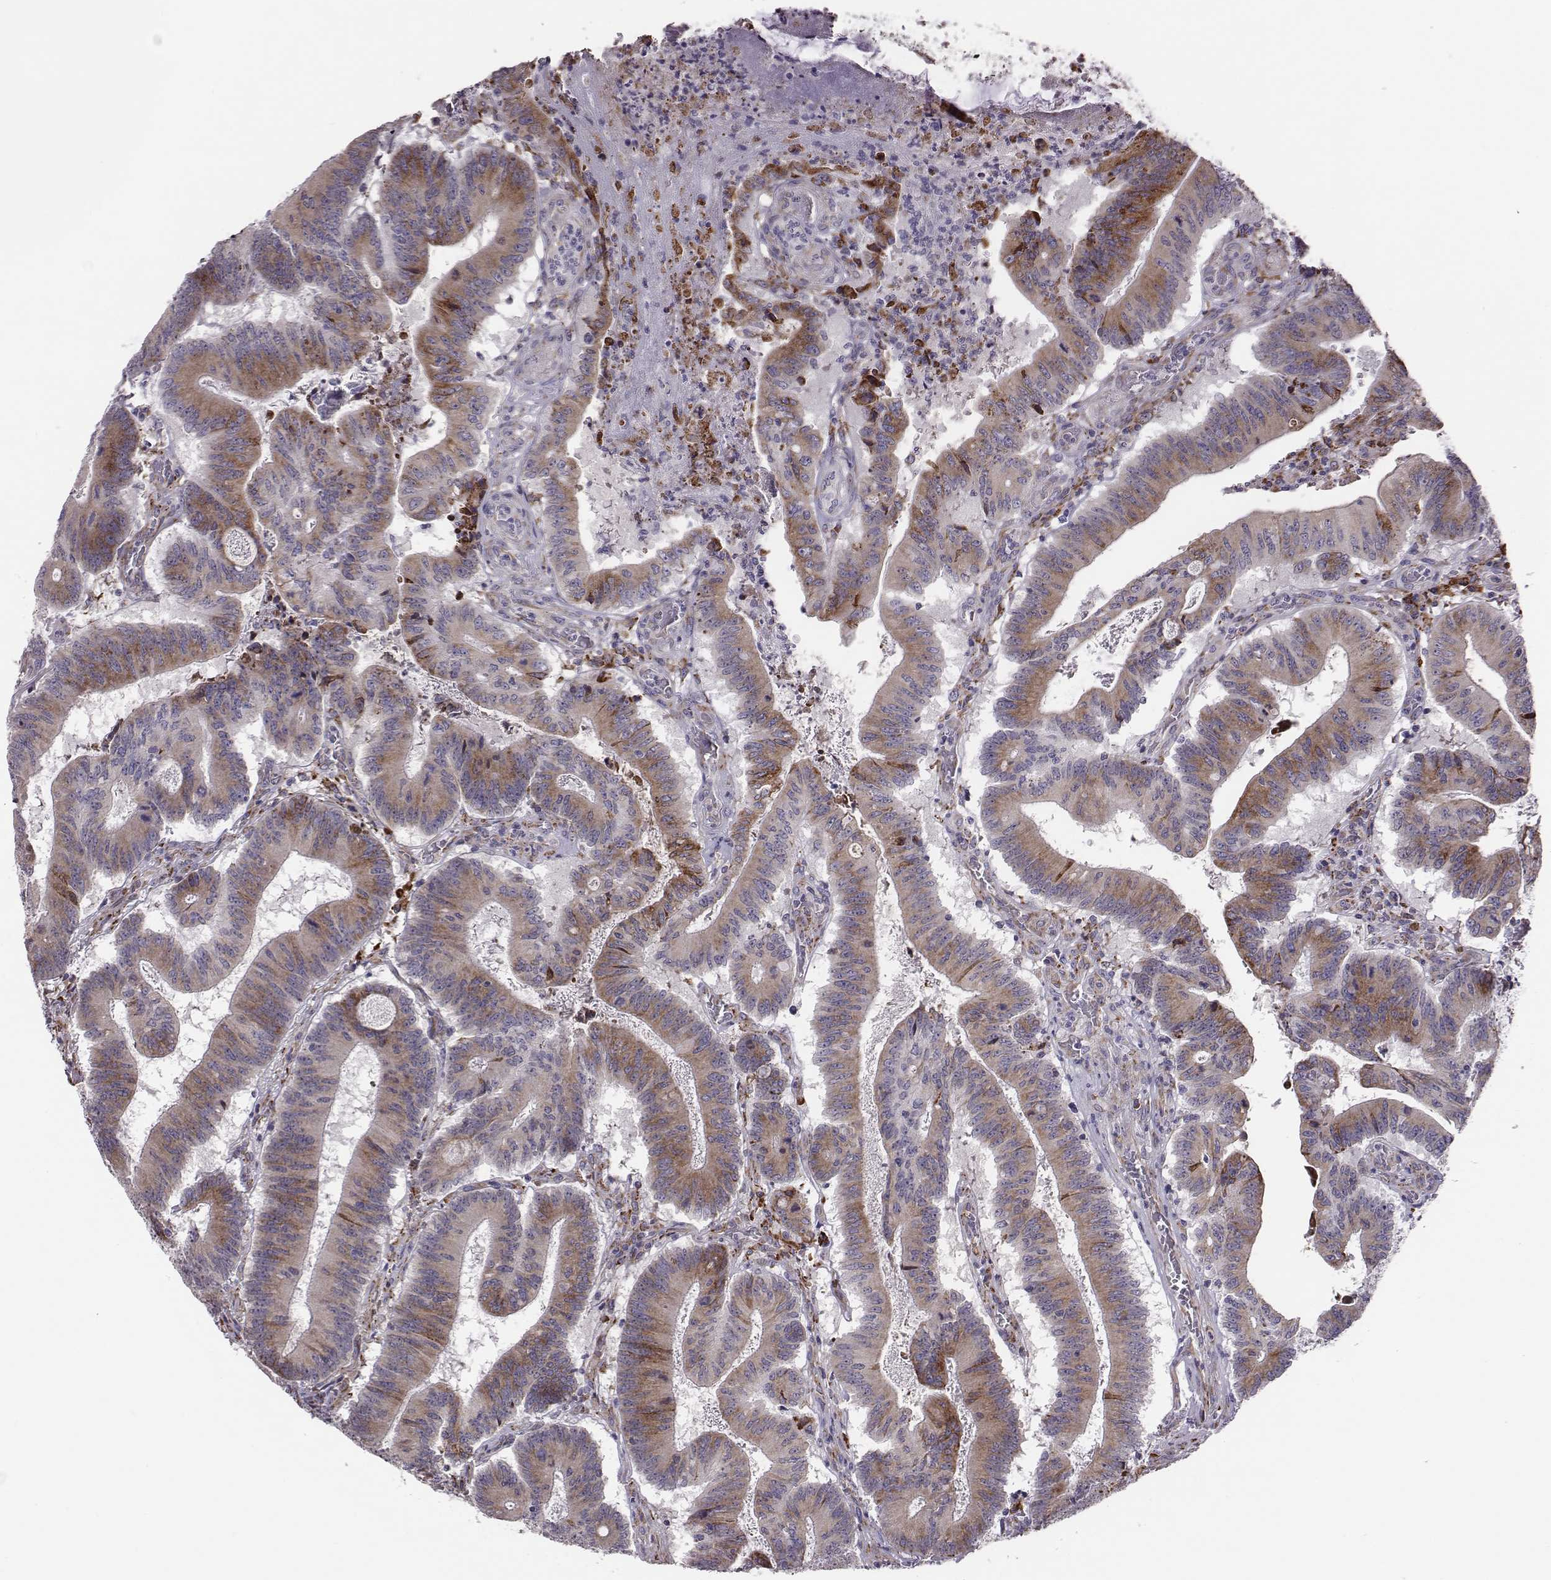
{"staining": {"intensity": "moderate", "quantity": ">75%", "location": "cytoplasmic/membranous"}, "tissue": "colorectal cancer", "cell_type": "Tumor cells", "image_type": "cancer", "snomed": [{"axis": "morphology", "description": "Adenocarcinoma, NOS"}, {"axis": "topography", "description": "Colon"}], "caption": "Human colorectal adenocarcinoma stained for a protein (brown) reveals moderate cytoplasmic/membranous positive expression in about >75% of tumor cells.", "gene": "SELENOI", "patient": {"sex": "female", "age": 70}}